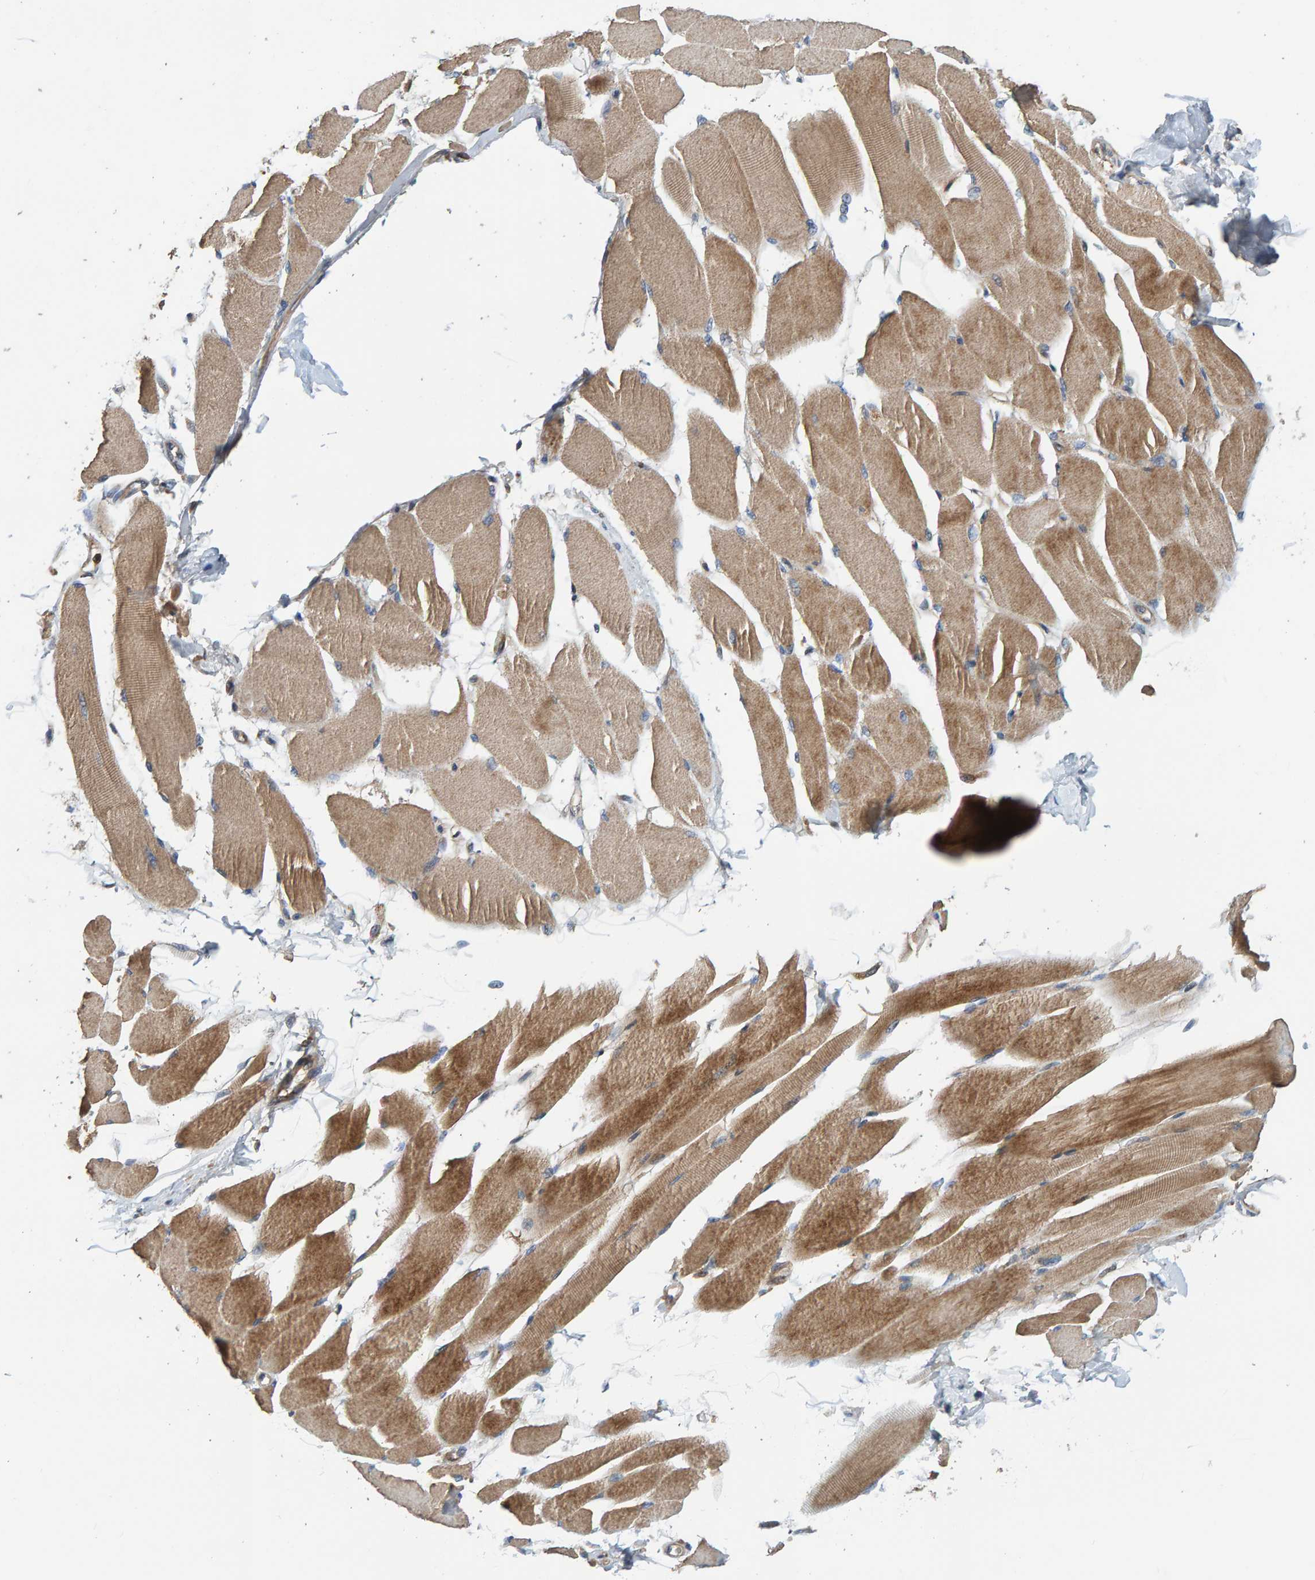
{"staining": {"intensity": "moderate", "quantity": ">75%", "location": "cytoplasmic/membranous"}, "tissue": "skeletal muscle", "cell_type": "Myocytes", "image_type": "normal", "snomed": [{"axis": "morphology", "description": "Normal tissue, NOS"}, {"axis": "topography", "description": "Skeletal muscle"}, {"axis": "topography", "description": "Peripheral nerve tissue"}], "caption": "A brown stain labels moderate cytoplasmic/membranous staining of a protein in myocytes of unremarkable skeletal muscle. (Brightfield microscopy of DAB IHC at high magnification).", "gene": "KIAA0753", "patient": {"sex": "female", "age": 84}}